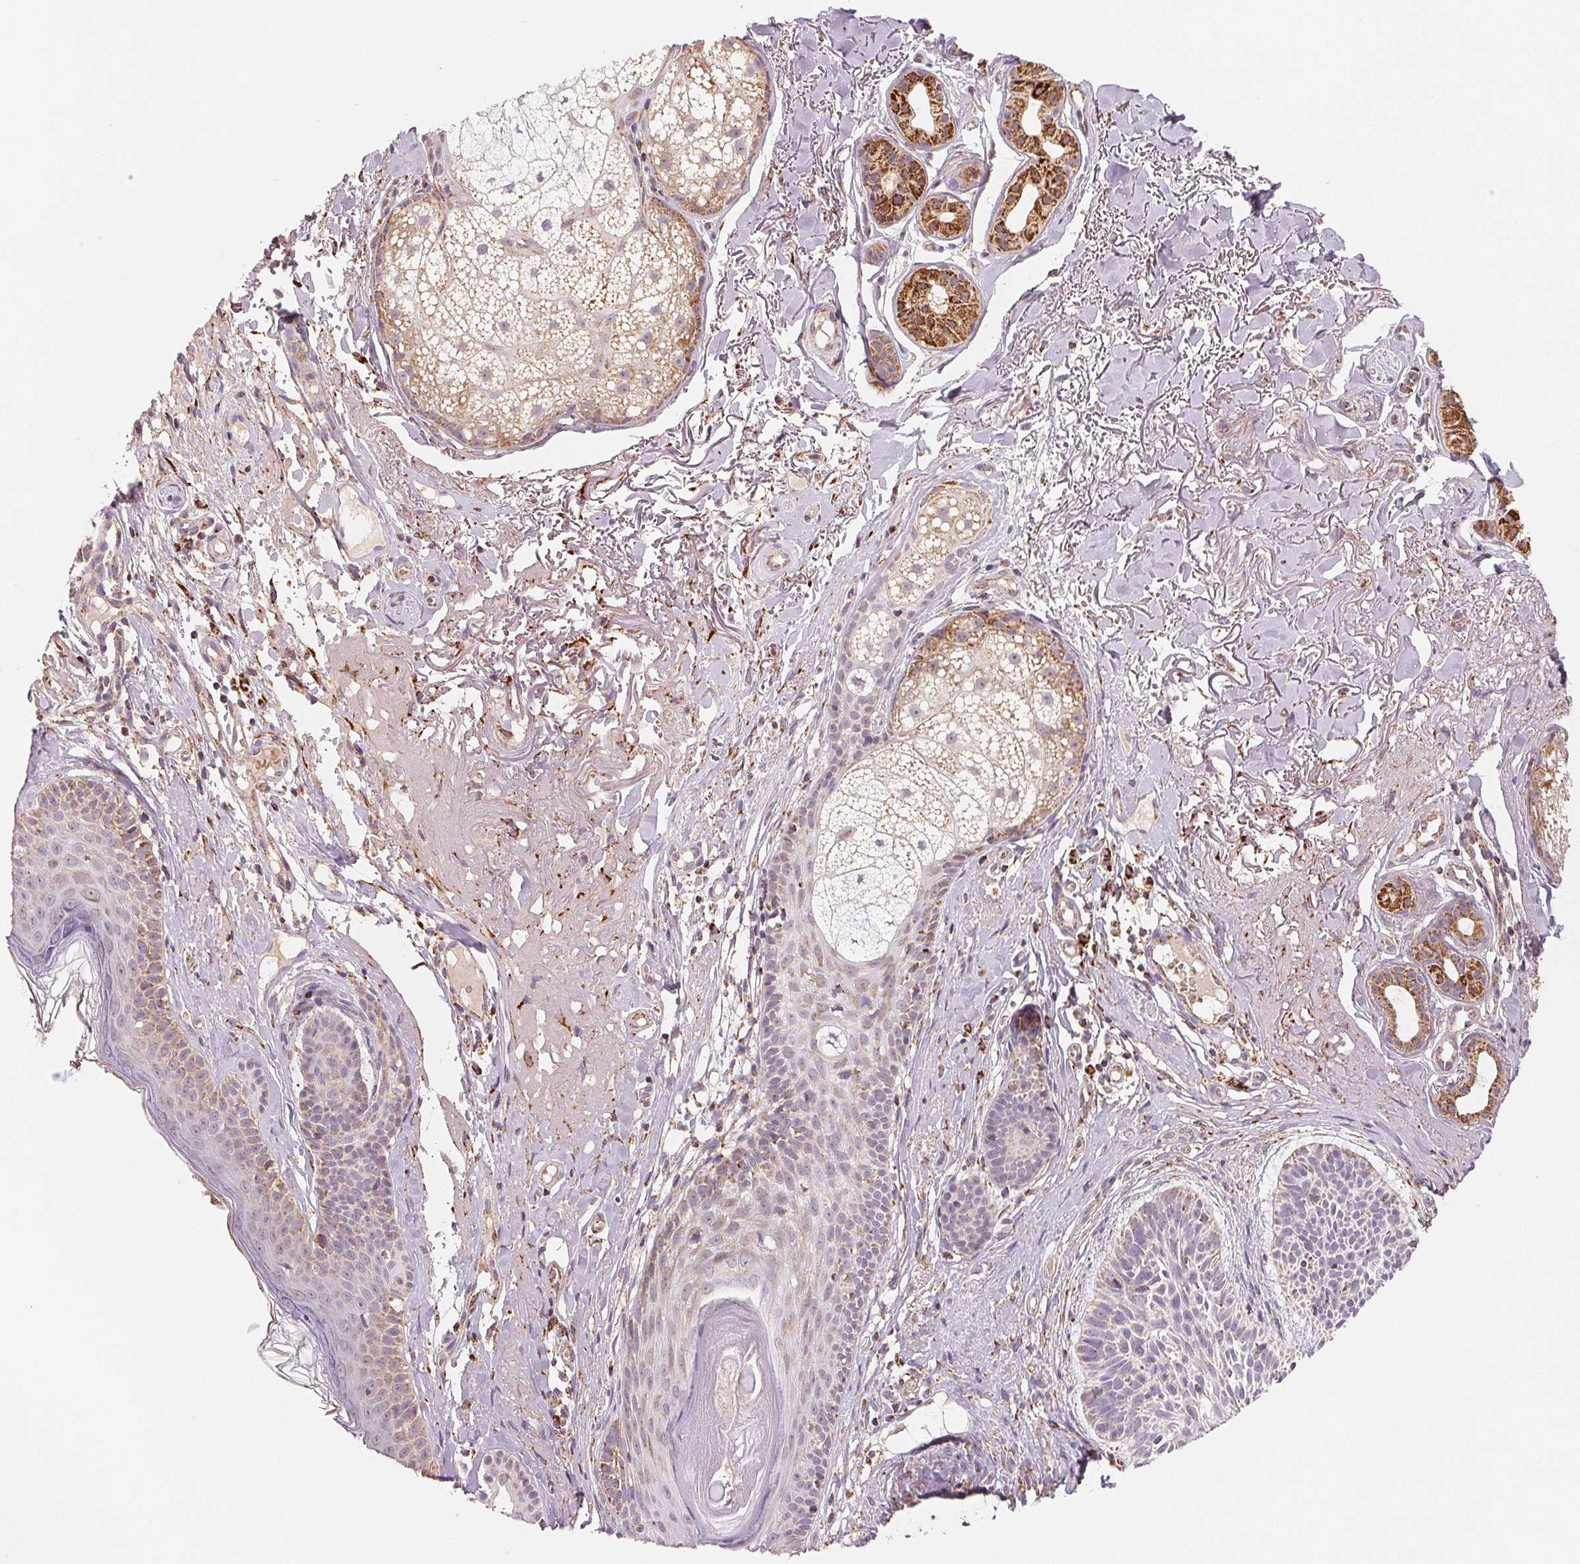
{"staining": {"intensity": "weak", "quantity": "<25%", "location": "cytoplasmic/membranous"}, "tissue": "skin cancer", "cell_type": "Tumor cells", "image_type": "cancer", "snomed": [{"axis": "morphology", "description": "Basal cell carcinoma"}, {"axis": "topography", "description": "Skin"}], "caption": "Tumor cells show no significant protein staining in basal cell carcinoma (skin).", "gene": "HINT2", "patient": {"sex": "male", "age": 78}}